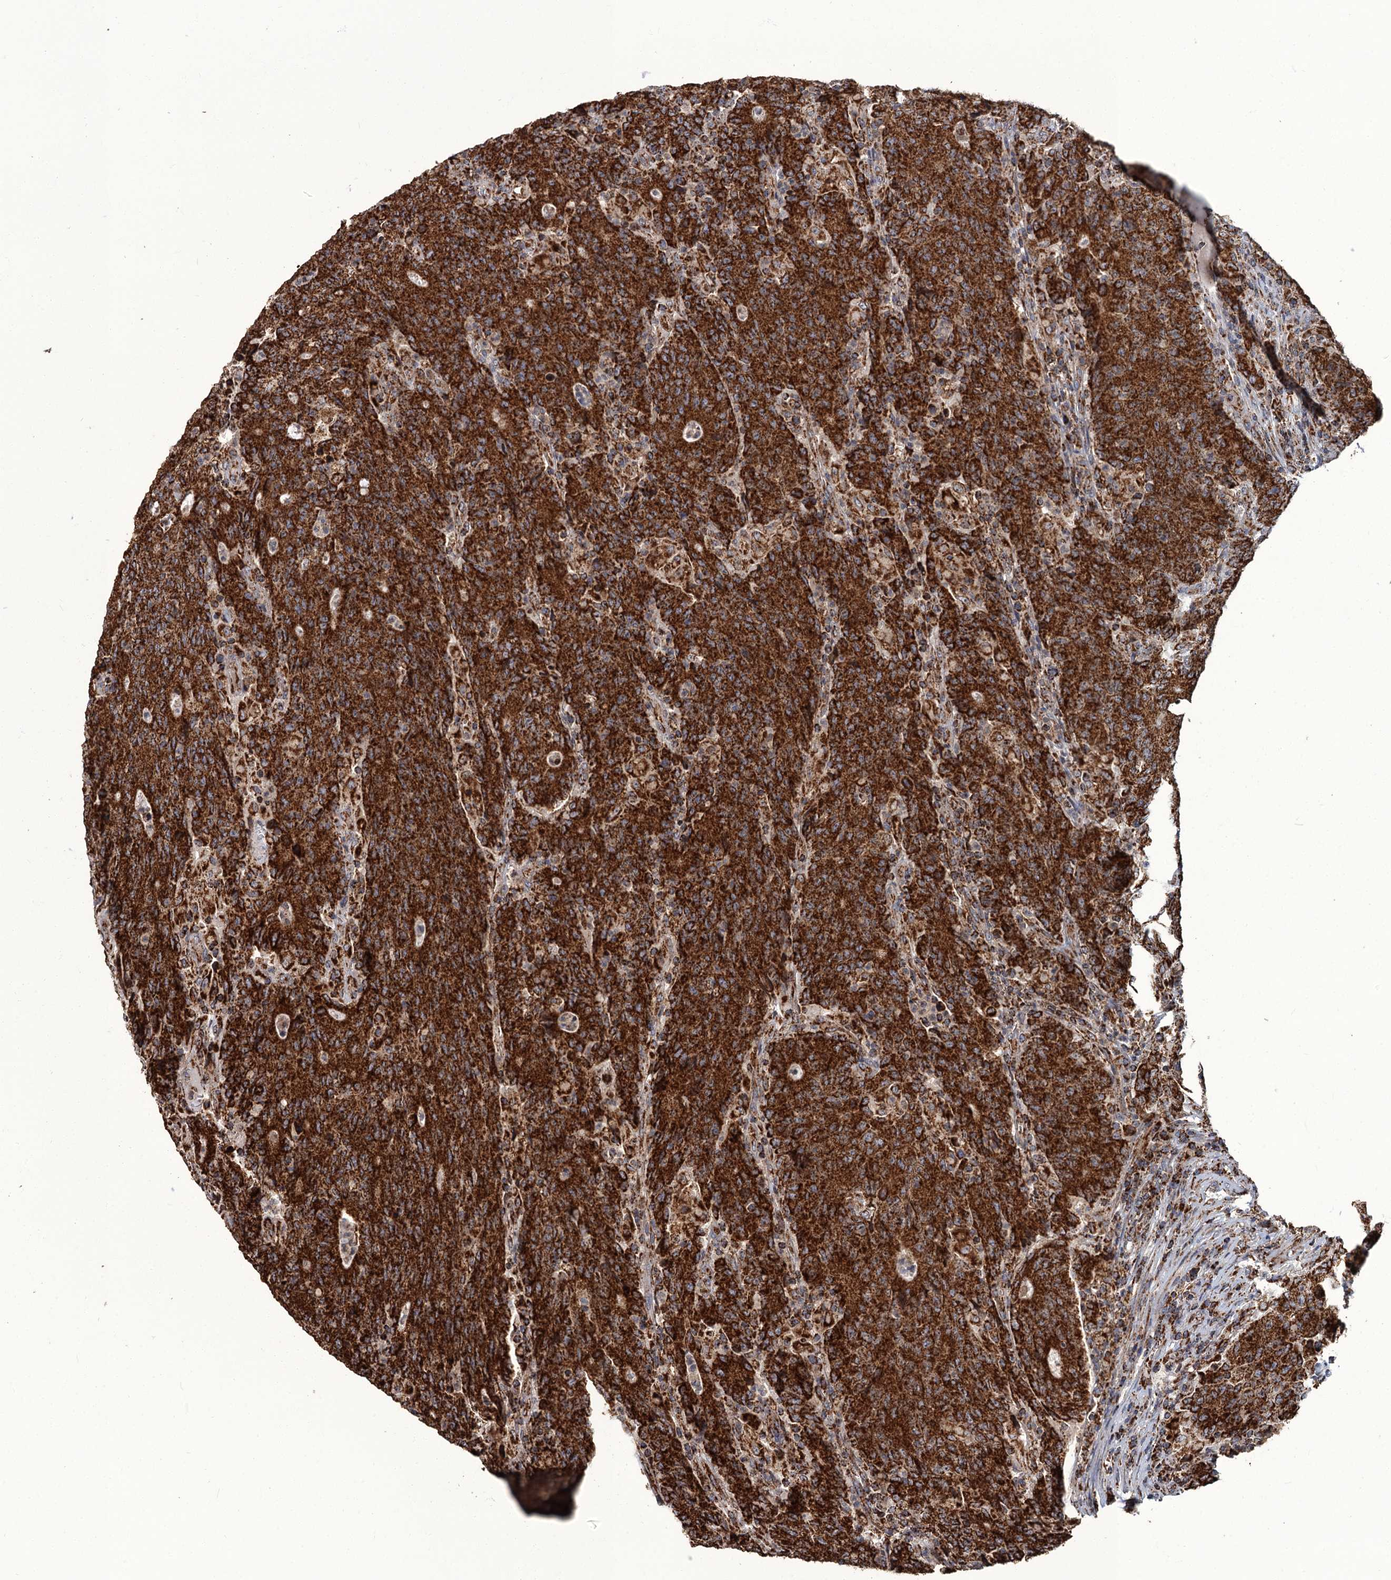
{"staining": {"intensity": "strong", "quantity": ">75%", "location": "cytoplasmic/membranous"}, "tissue": "colorectal cancer", "cell_type": "Tumor cells", "image_type": "cancer", "snomed": [{"axis": "morphology", "description": "Adenocarcinoma, NOS"}, {"axis": "topography", "description": "Colon"}], "caption": "Protein staining shows strong cytoplasmic/membranous positivity in about >75% of tumor cells in adenocarcinoma (colorectal).", "gene": "APH1A", "patient": {"sex": "female", "age": 75}}